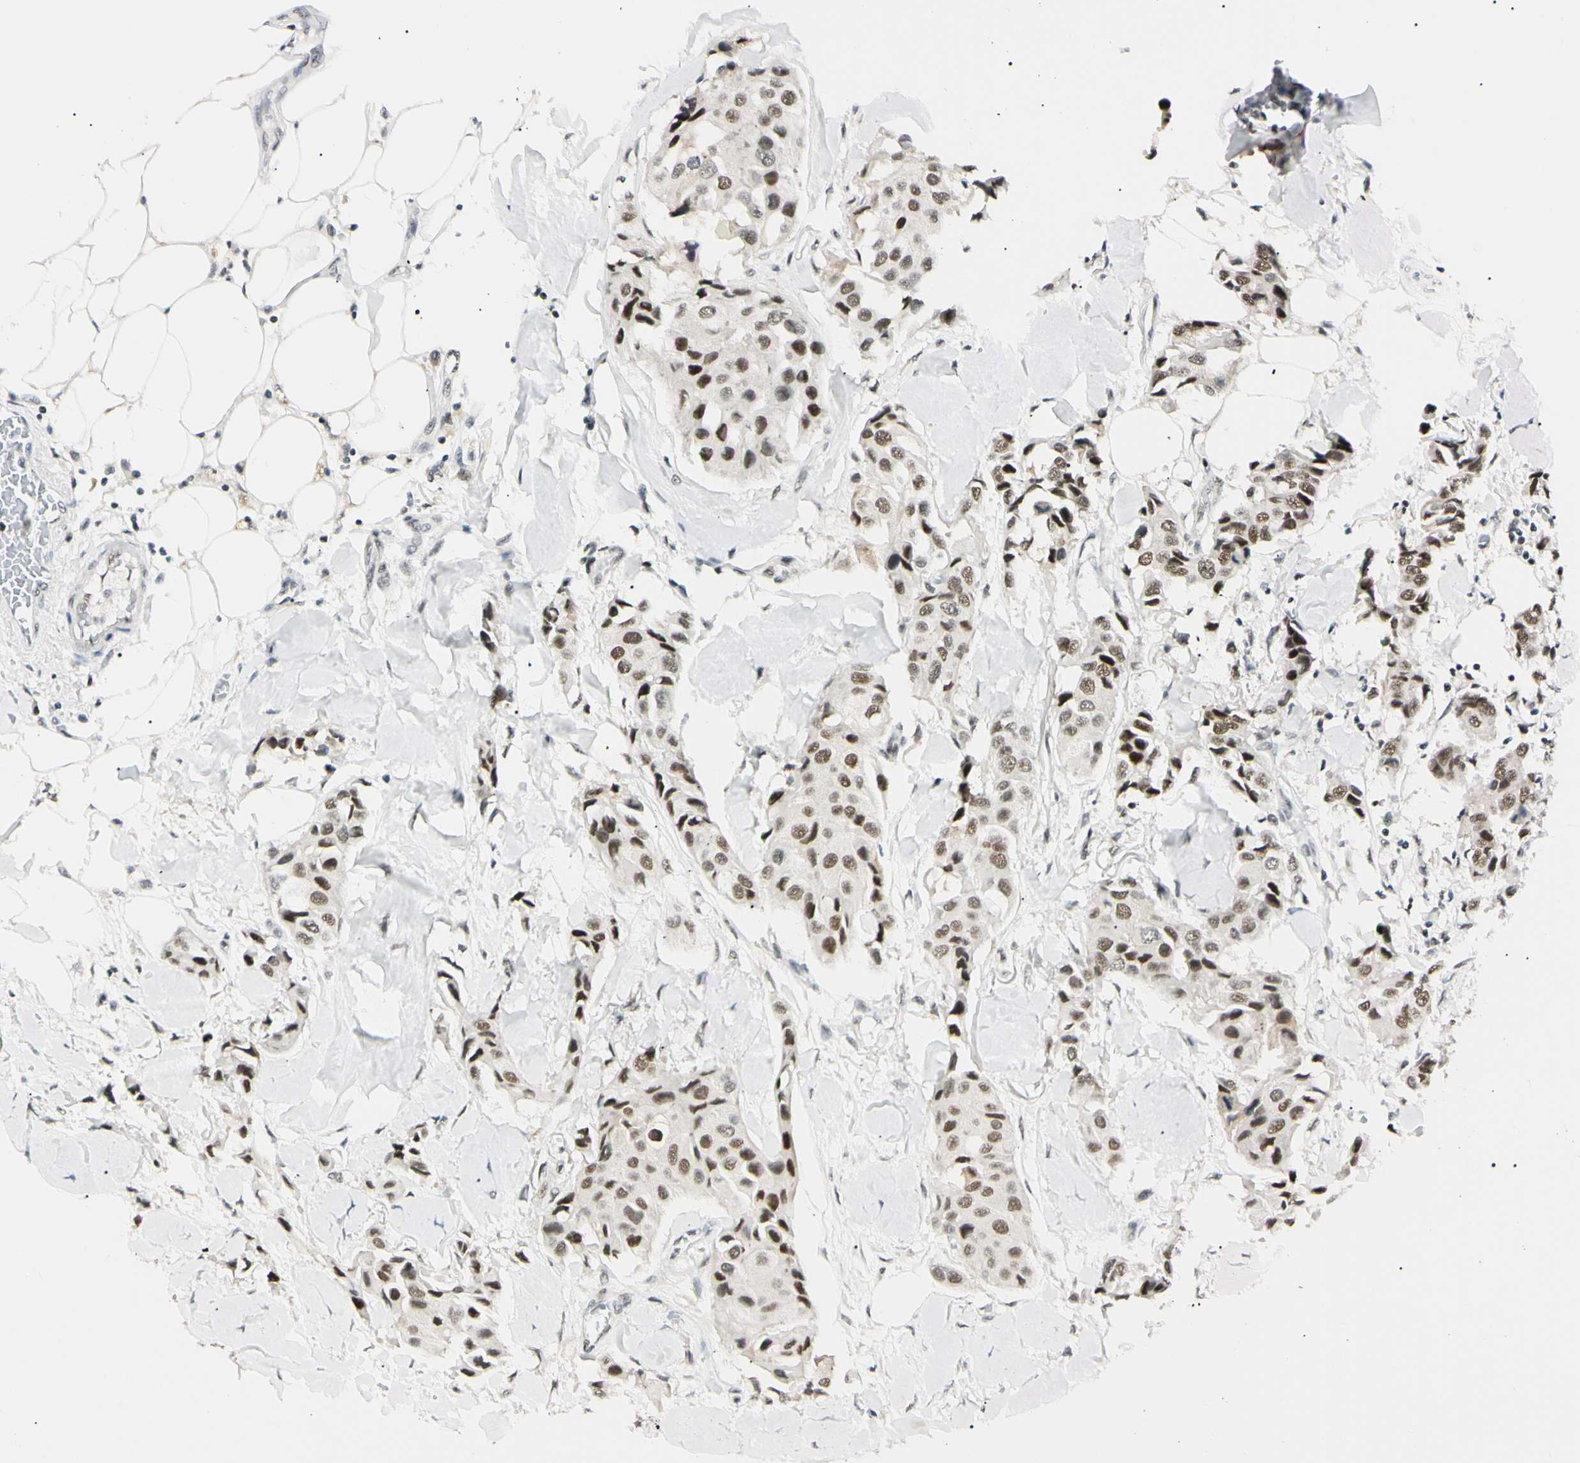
{"staining": {"intensity": "moderate", "quantity": "25%-75%", "location": "nuclear"}, "tissue": "breast cancer", "cell_type": "Tumor cells", "image_type": "cancer", "snomed": [{"axis": "morphology", "description": "Duct carcinoma"}, {"axis": "topography", "description": "Breast"}], "caption": "Approximately 25%-75% of tumor cells in intraductal carcinoma (breast) display moderate nuclear protein expression as visualized by brown immunohistochemical staining.", "gene": "ZNF134", "patient": {"sex": "female", "age": 80}}